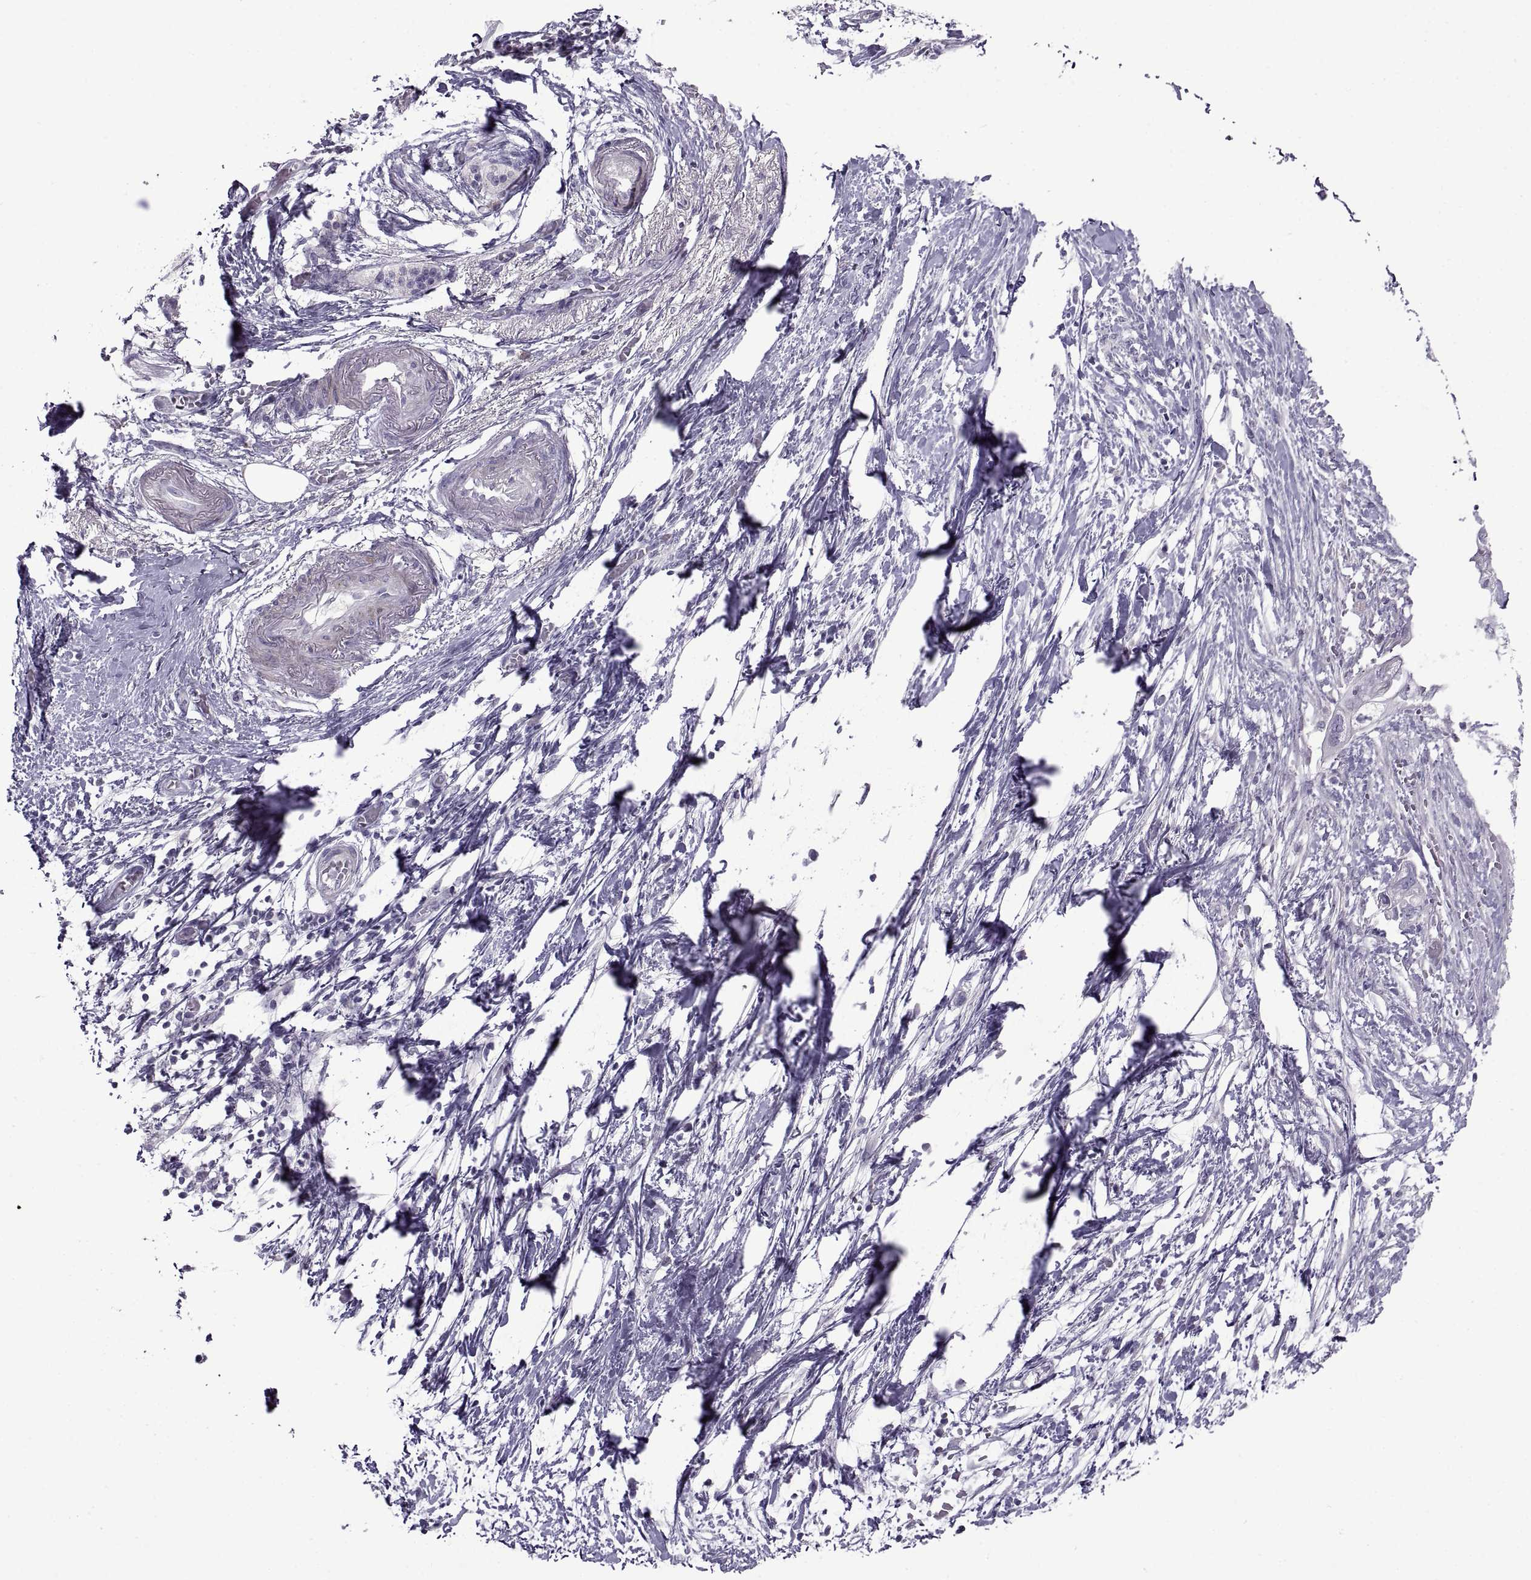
{"staining": {"intensity": "negative", "quantity": "none", "location": "none"}, "tissue": "pancreatic cancer", "cell_type": "Tumor cells", "image_type": "cancer", "snomed": [{"axis": "morphology", "description": "Adenocarcinoma, NOS"}, {"axis": "topography", "description": "Pancreas"}], "caption": "Tumor cells show no significant protein expression in pancreatic cancer.", "gene": "BSPH1", "patient": {"sex": "female", "age": 72}}